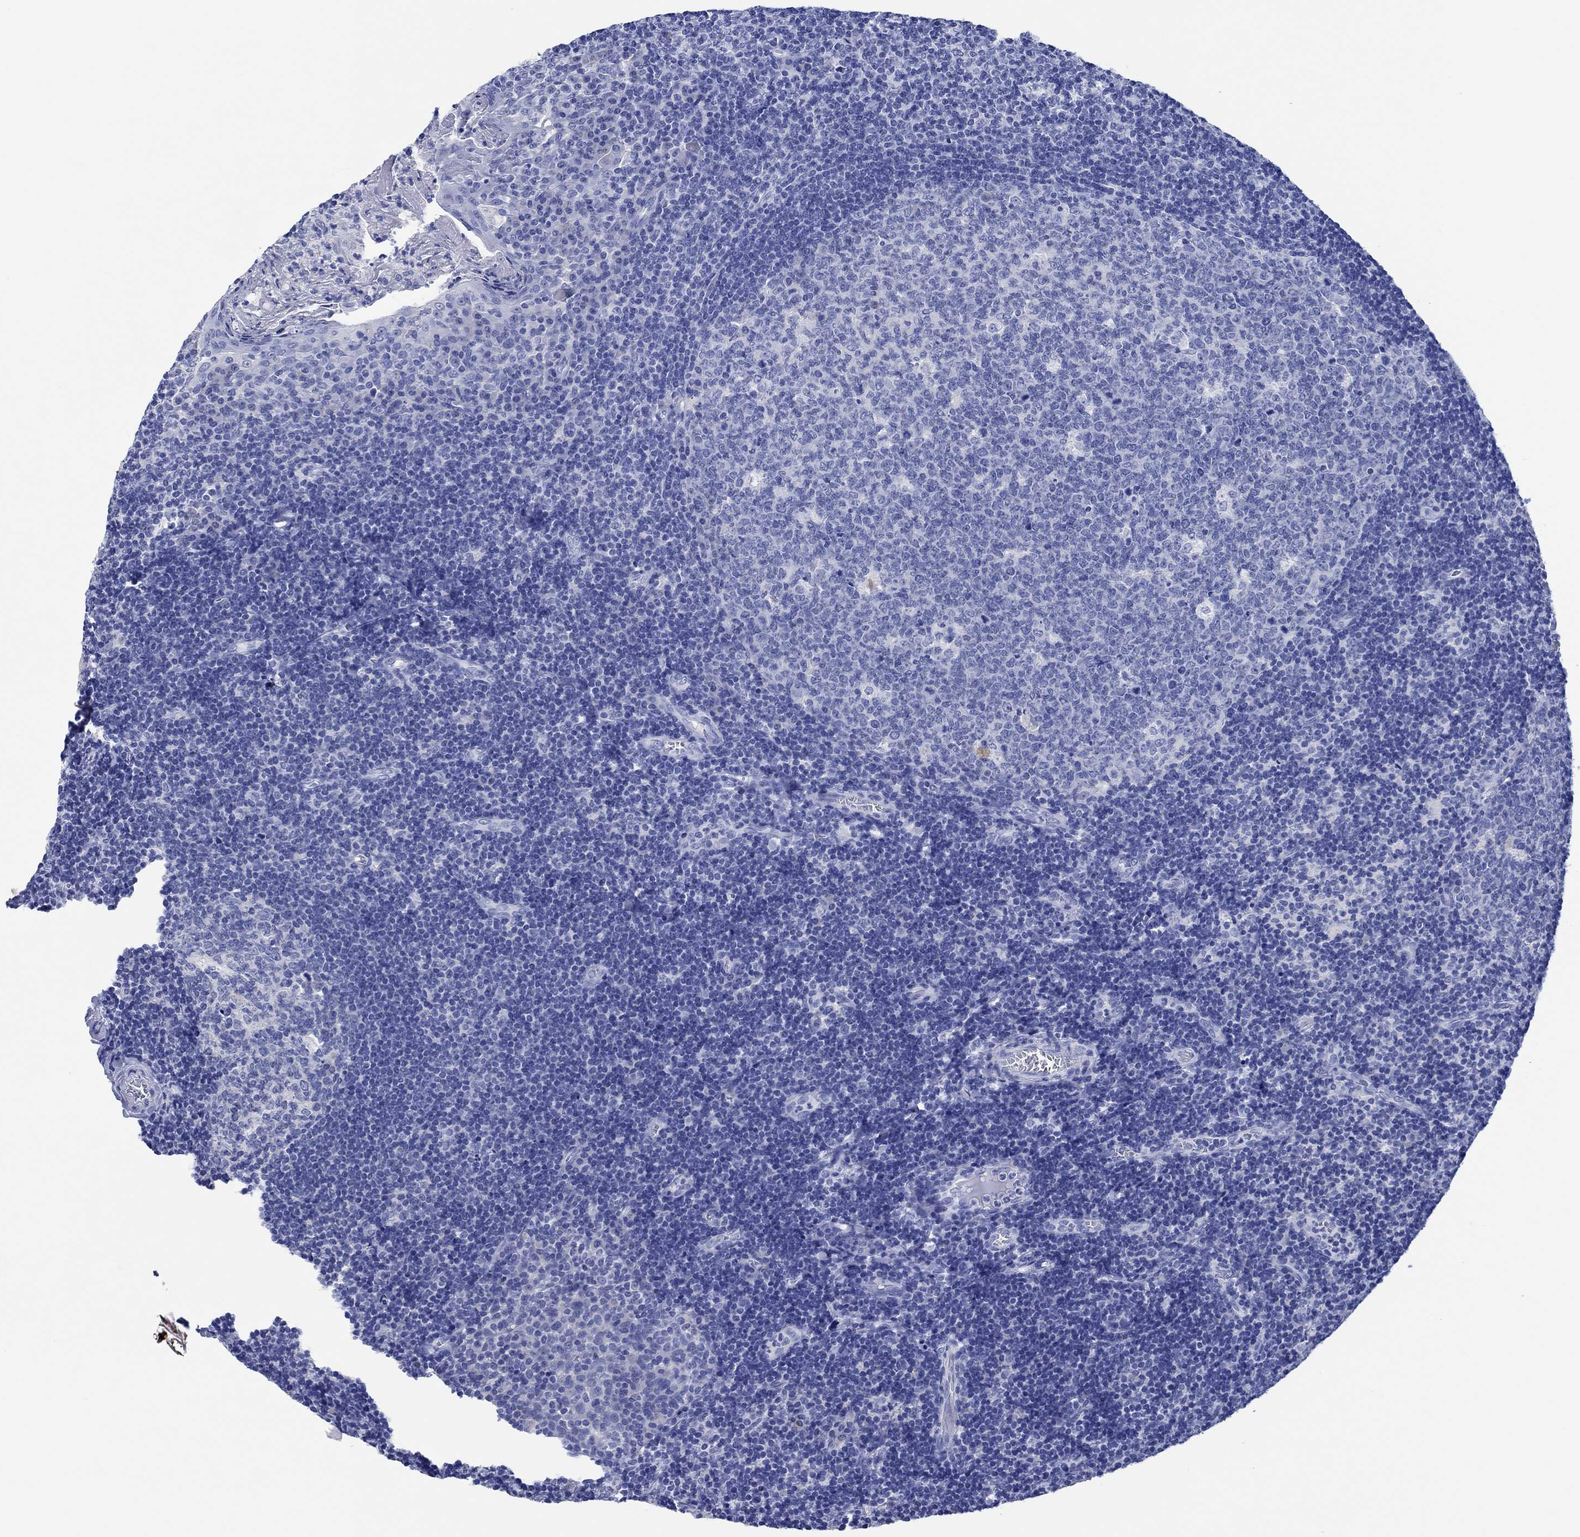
{"staining": {"intensity": "negative", "quantity": "none", "location": "none"}, "tissue": "tonsil", "cell_type": "Germinal center cells", "image_type": "normal", "snomed": [{"axis": "morphology", "description": "Normal tissue, NOS"}, {"axis": "topography", "description": "Tonsil"}], "caption": "A high-resolution micrograph shows IHC staining of normal tonsil, which shows no significant staining in germinal center cells.", "gene": "CPNE6", "patient": {"sex": "female", "age": 13}}